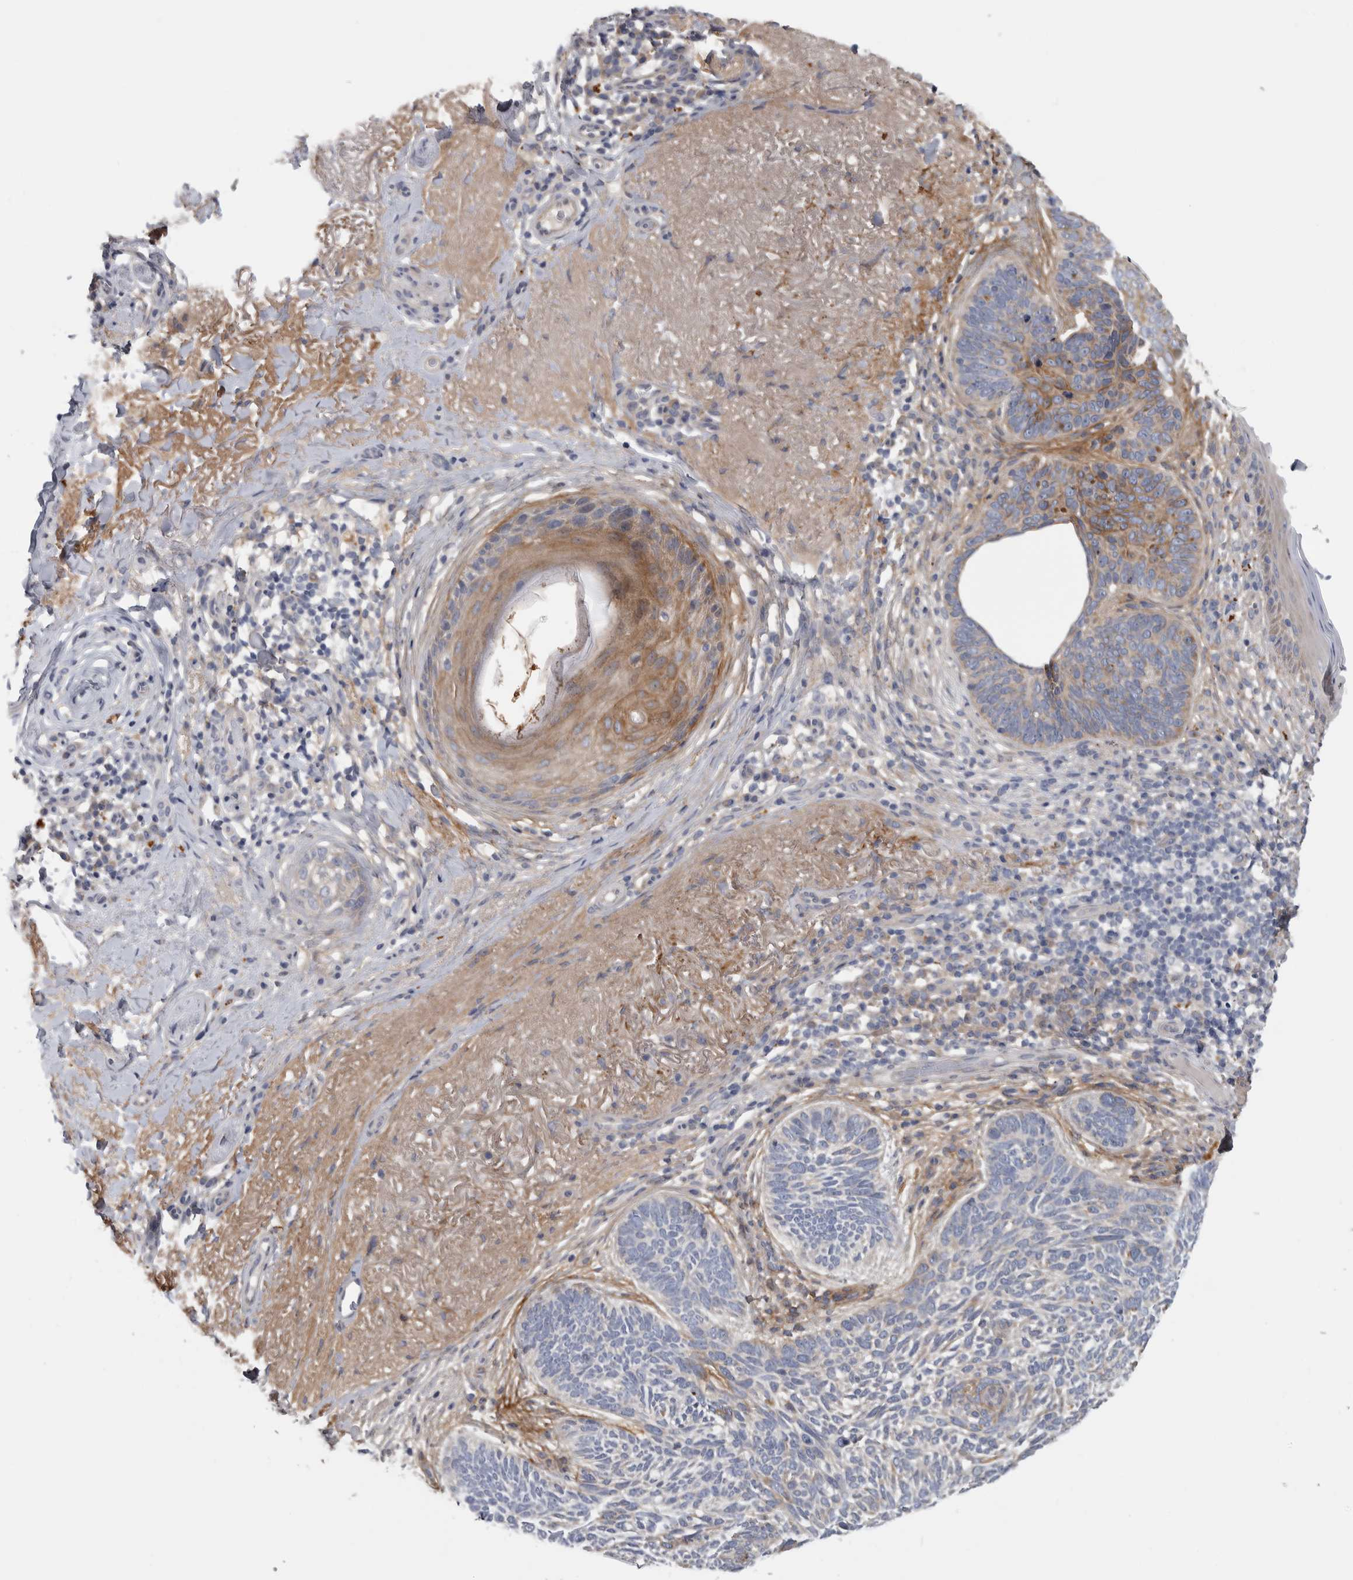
{"staining": {"intensity": "moderate", "quantity": "<25%", "location": "cytoplasmic/membranous"}, "tissue": "skin cancer", "cell_type": "Tumor cells", "image_type": "cancer", "snomed": [{"axis": "morphology", "description": "Basal cell carcinoma"}, {"axis": "topography", "description": "Skin"}], "caption": "Immunohistochemical staining of skin cancer (basal cell carcinoma) demonstrates low levels of moderate cytoplasmic/membranous protein positivity in approximately <25% of tumor cells. Nuclei are stained in blue.", "gene": "ATXN2", "patient": {"sex": "female", "age": 85}}